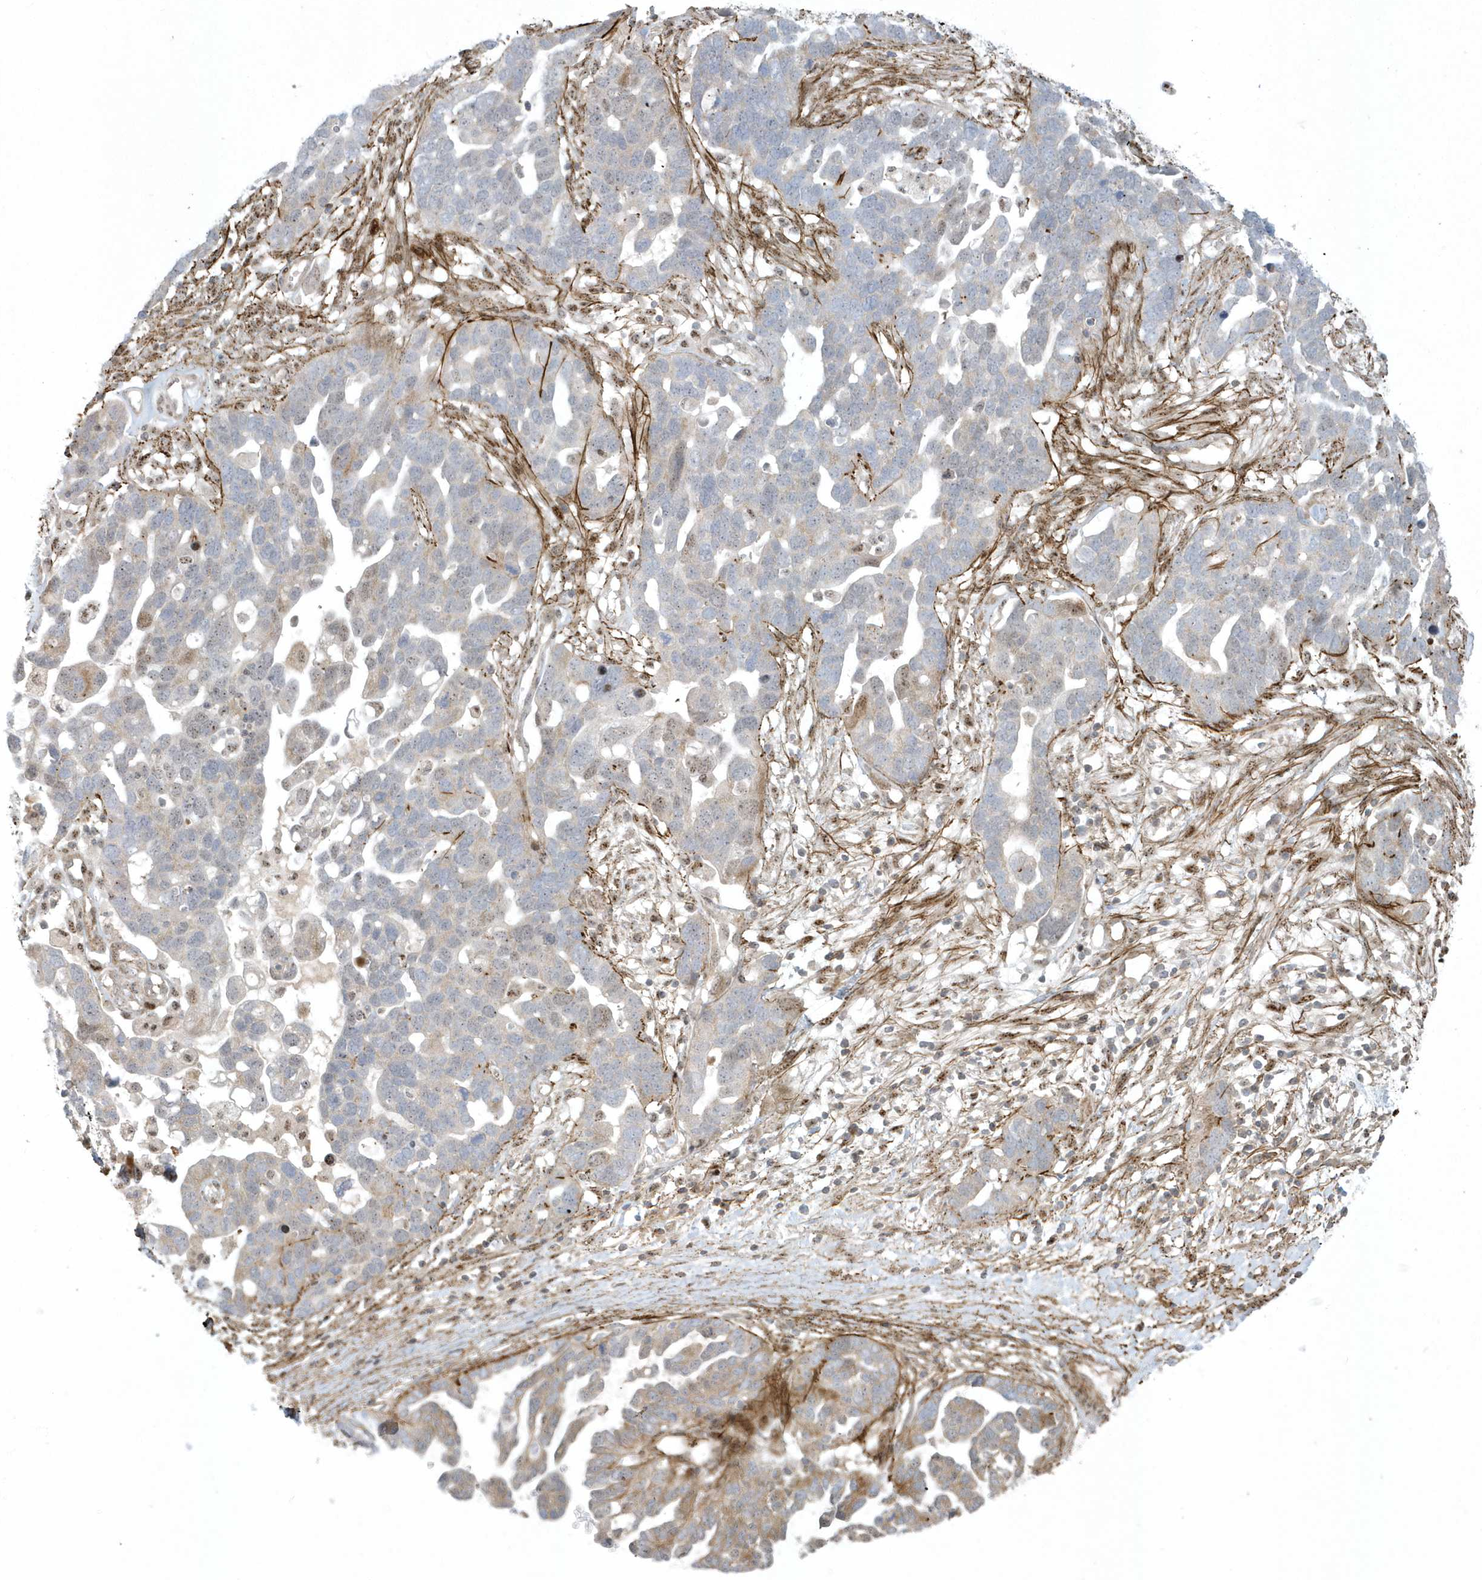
{"staining": {"intensity": "weak", "quantity": "<25%", "location": "cytoplasmic/membranous,nuclear"}, "tissue": "ovarian cancer", "cell_type": "Tumor cells", "image_type": "cancer", "snomed": [{"axis": "morphology", "description": "Cystadenocarcinoma, serous, NOS"}, {"axis": "topography", "description": "Ovary"}], "caption": "A high-resolution image shows IHC staining of ovarian cancer (serous cystadenocarcinoma), which reveals no significant staining in tumor cells. The staining is performed using DAB (3,3'-diaminobenzidine) brown chromogen with nuclei counter-stained in using hematoxylin.", "gene": "MASP2", "patient": {"sex": "female", "age": 54}}